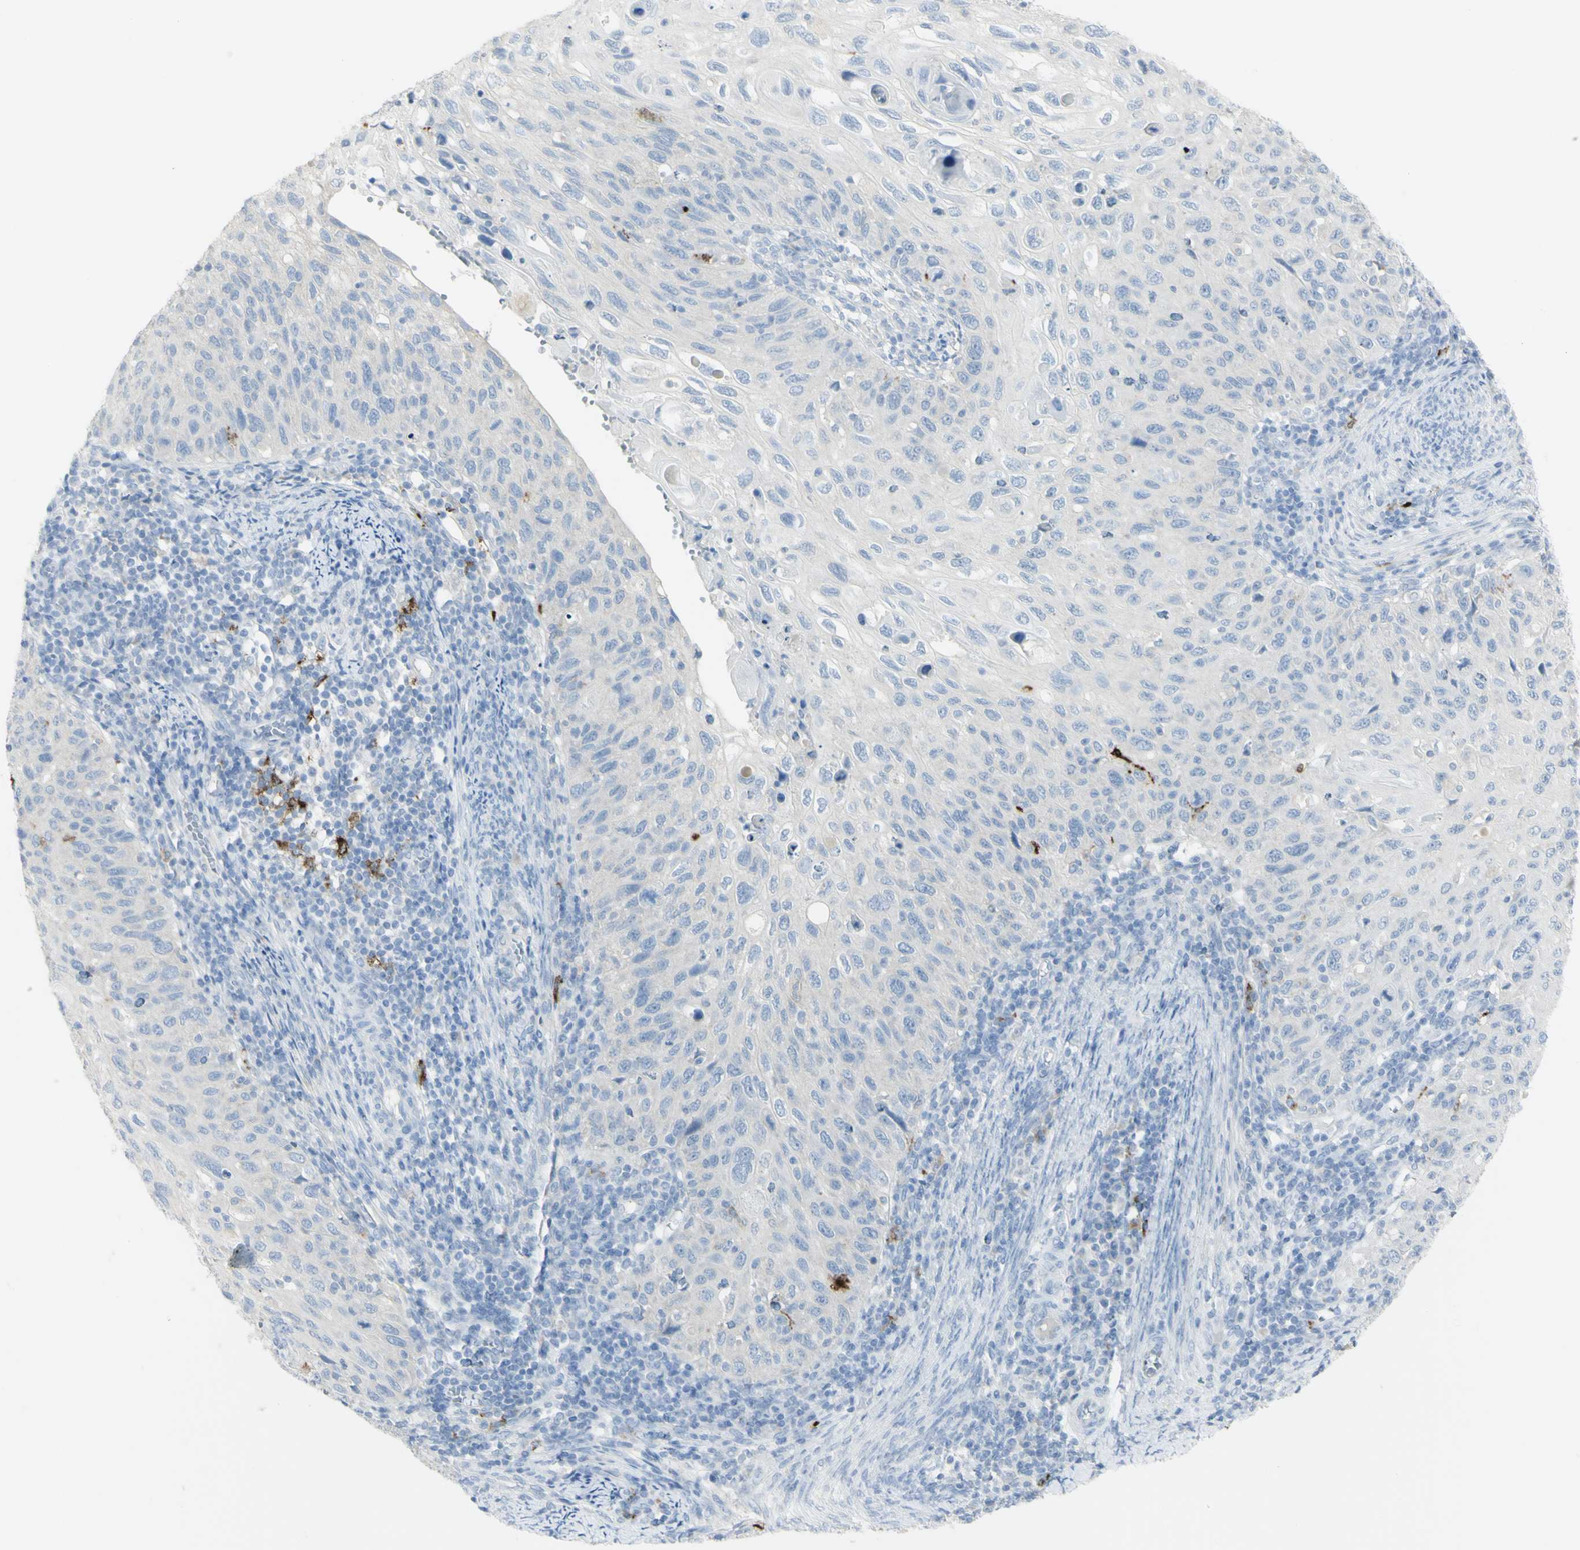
{"staining": {"intensity": "negative", "quantity": "none", "location": "none"}, "tissue": "cervical cancer", "cell_type": "Tumor cells", "image_type": "cancer", "snomed": [{"axis": "morphology", "description": "Squamous cell carcinoma, NOS"}, {"axis": "topography", "description": "Cervix"}], "caption": "DAB (3,3'-diaminobenzidine) immunohistochemical staining of cervical cancer (squamous cell carcinoma) reveals no significant positivity in tumor cells. The staining was performed using DAB (3,3'-diaminobenzidine) to visualize the protein expression in brown, while the nuclei were stained in blue with hematoxylin (Magnification: 20x).", "gene": "CD207", "patient": {"sex": "female", "age": 70}}